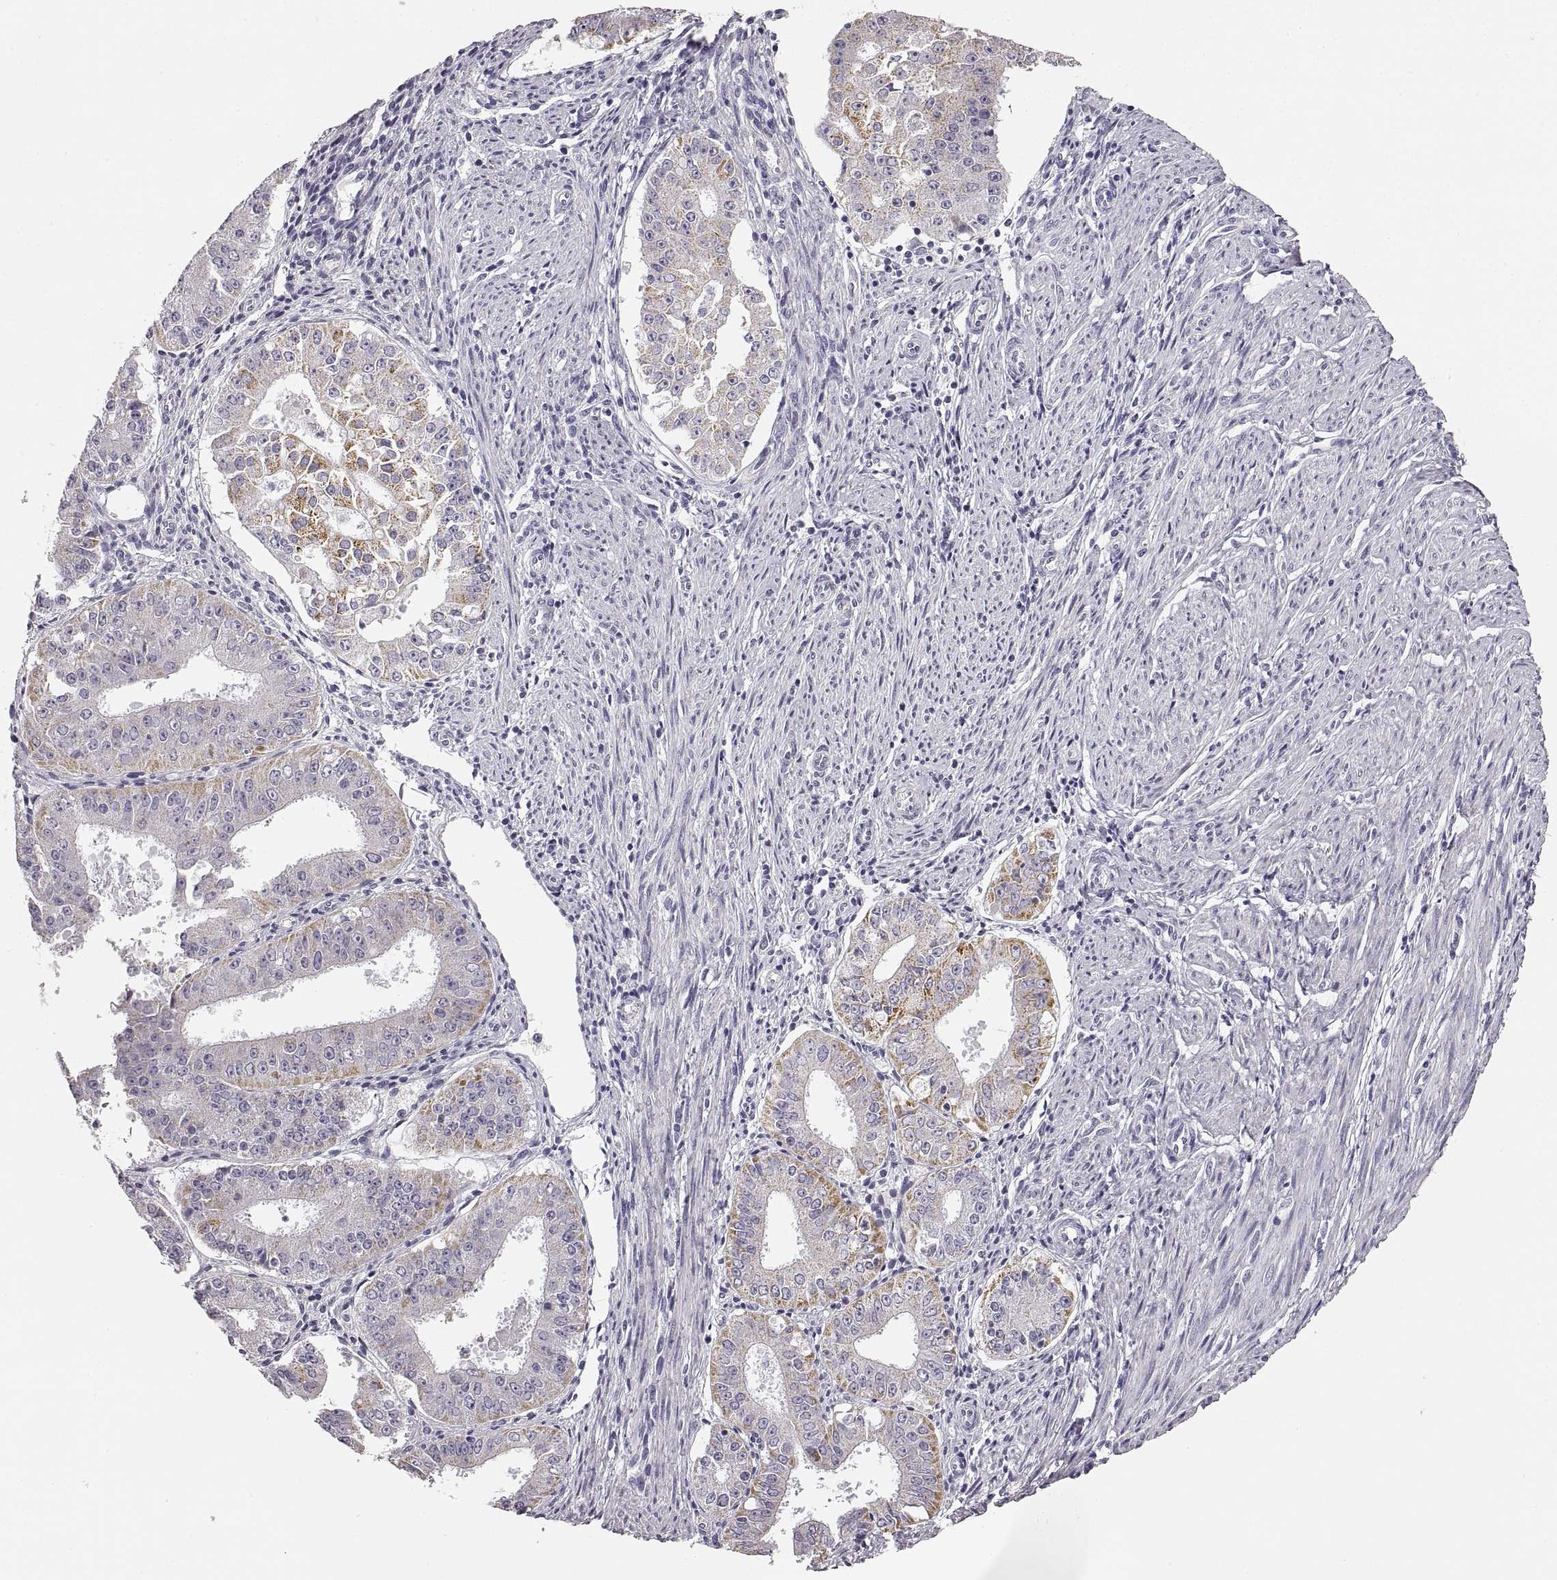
{"staining": {"intensity": "moderate", "quantity": "<25%", "location": "cytoplasmic/membranous"}, "tissue": "ovarian cancer", "cell_type": "Tumor cells", "image_type": "cancer", "snomed": [{"axis": "morphology", "description": "Carcinoma, endometroid"}, {"axis": "topography", "description": "Ovary"}], "caption": "The micrograph displays staining of ovarian cancer, revealing moderate cytoplasmic/membranous protein positivity (brown color) within tumor cells.", "gene": "RDH13", "patient": {"sex": "female", "age": 42}}